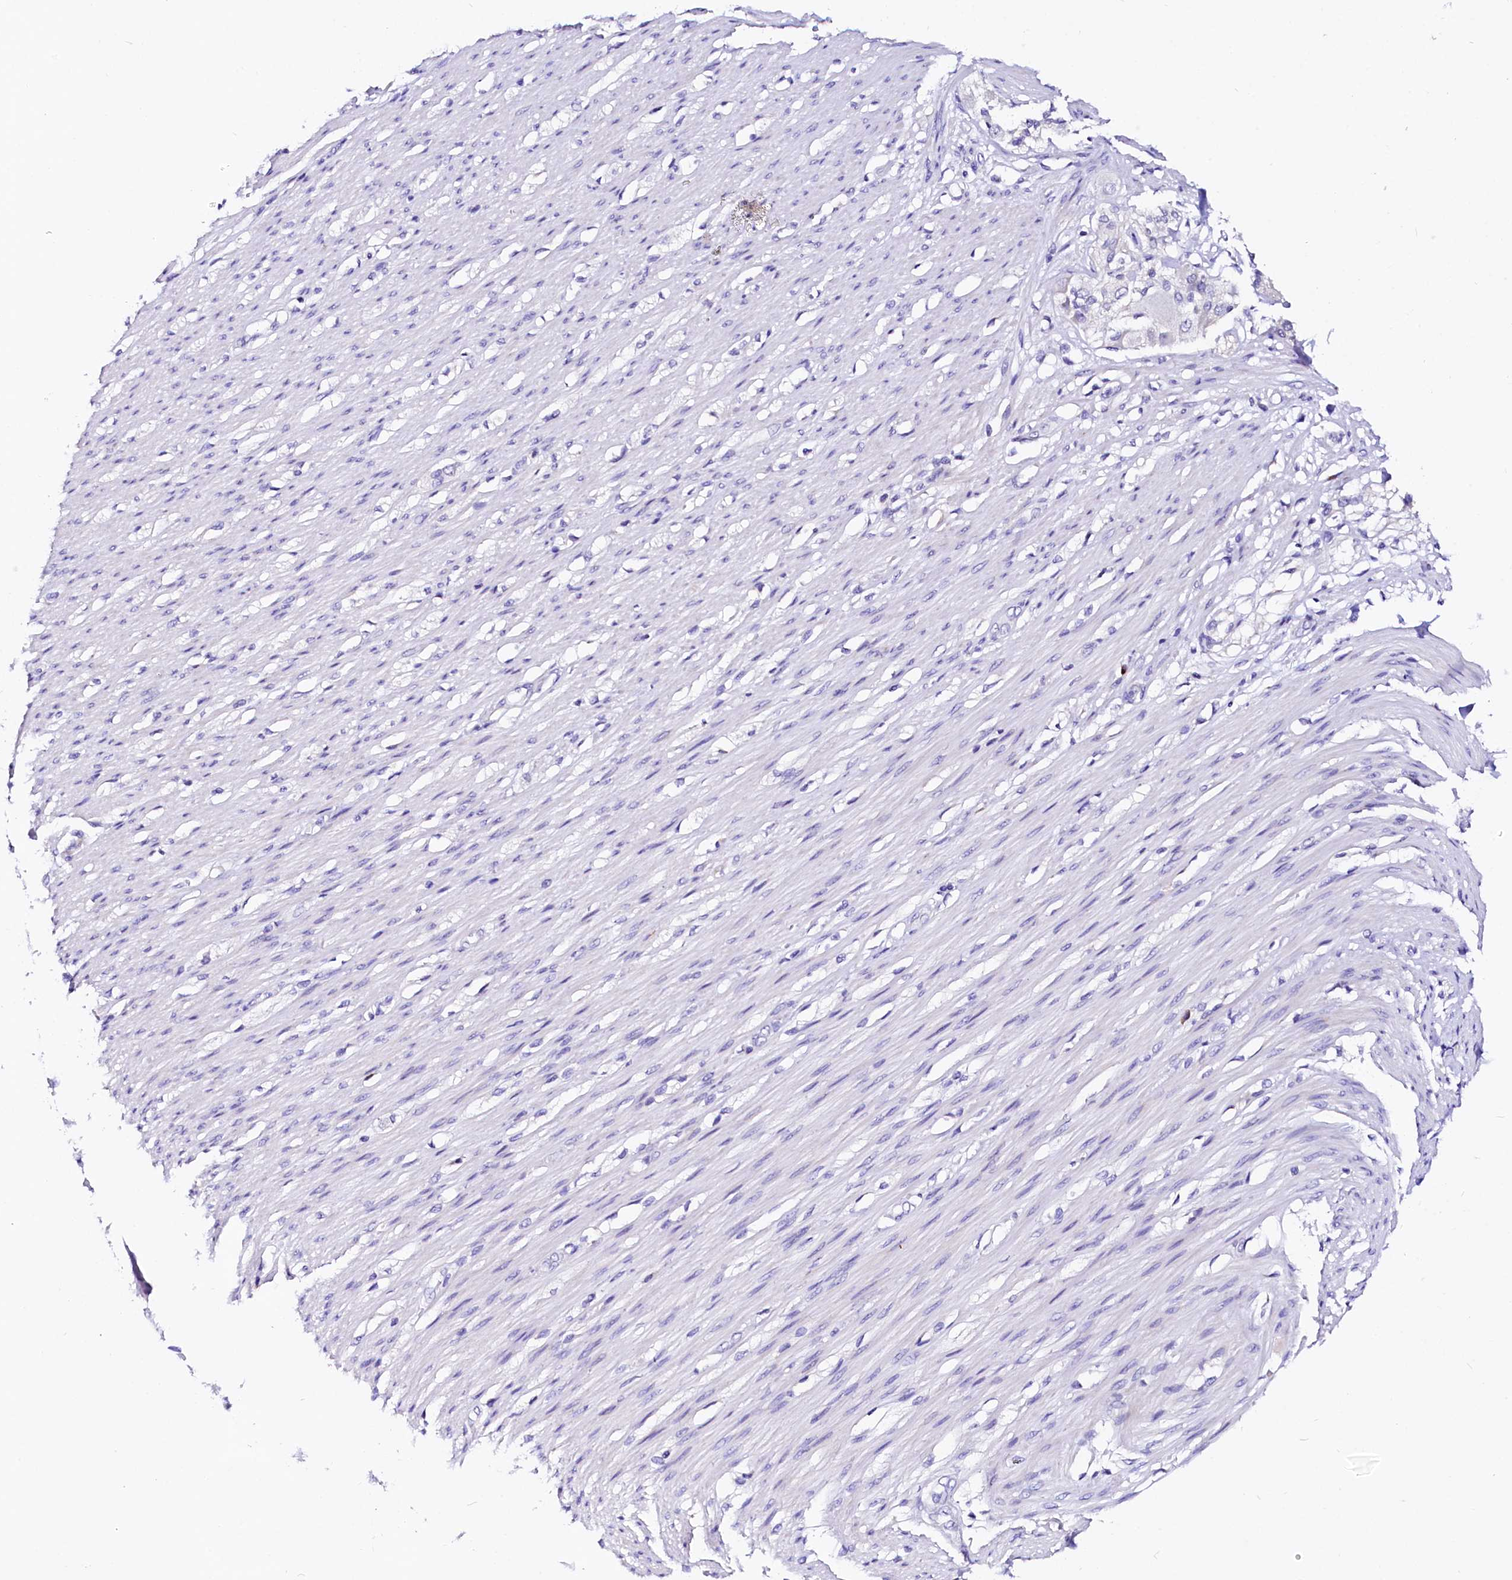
{"staining": {"intensity": "negative", "quantity": "none", "location": "none"}, "tissue": "smooth muscle", "cell_type": "Smooth muscle cells", "image_type": "normal", "snomed": [{"axis": "morphology", "description": "Normal tissue, NOS"}, {"axis": "morphology", "description": "Adenocarcinoma, NOS"}, {"axis": "topography", "description": "Colon"}, {"axis": "topography", "description": "Peripheral nerve tissue"}], "caption": "Smooth muscle stained for a protein using IHC shows no positivity smooth muscle cells.", "gene": "BTBD16", "patient": {"sex": "male", "age": 14}}